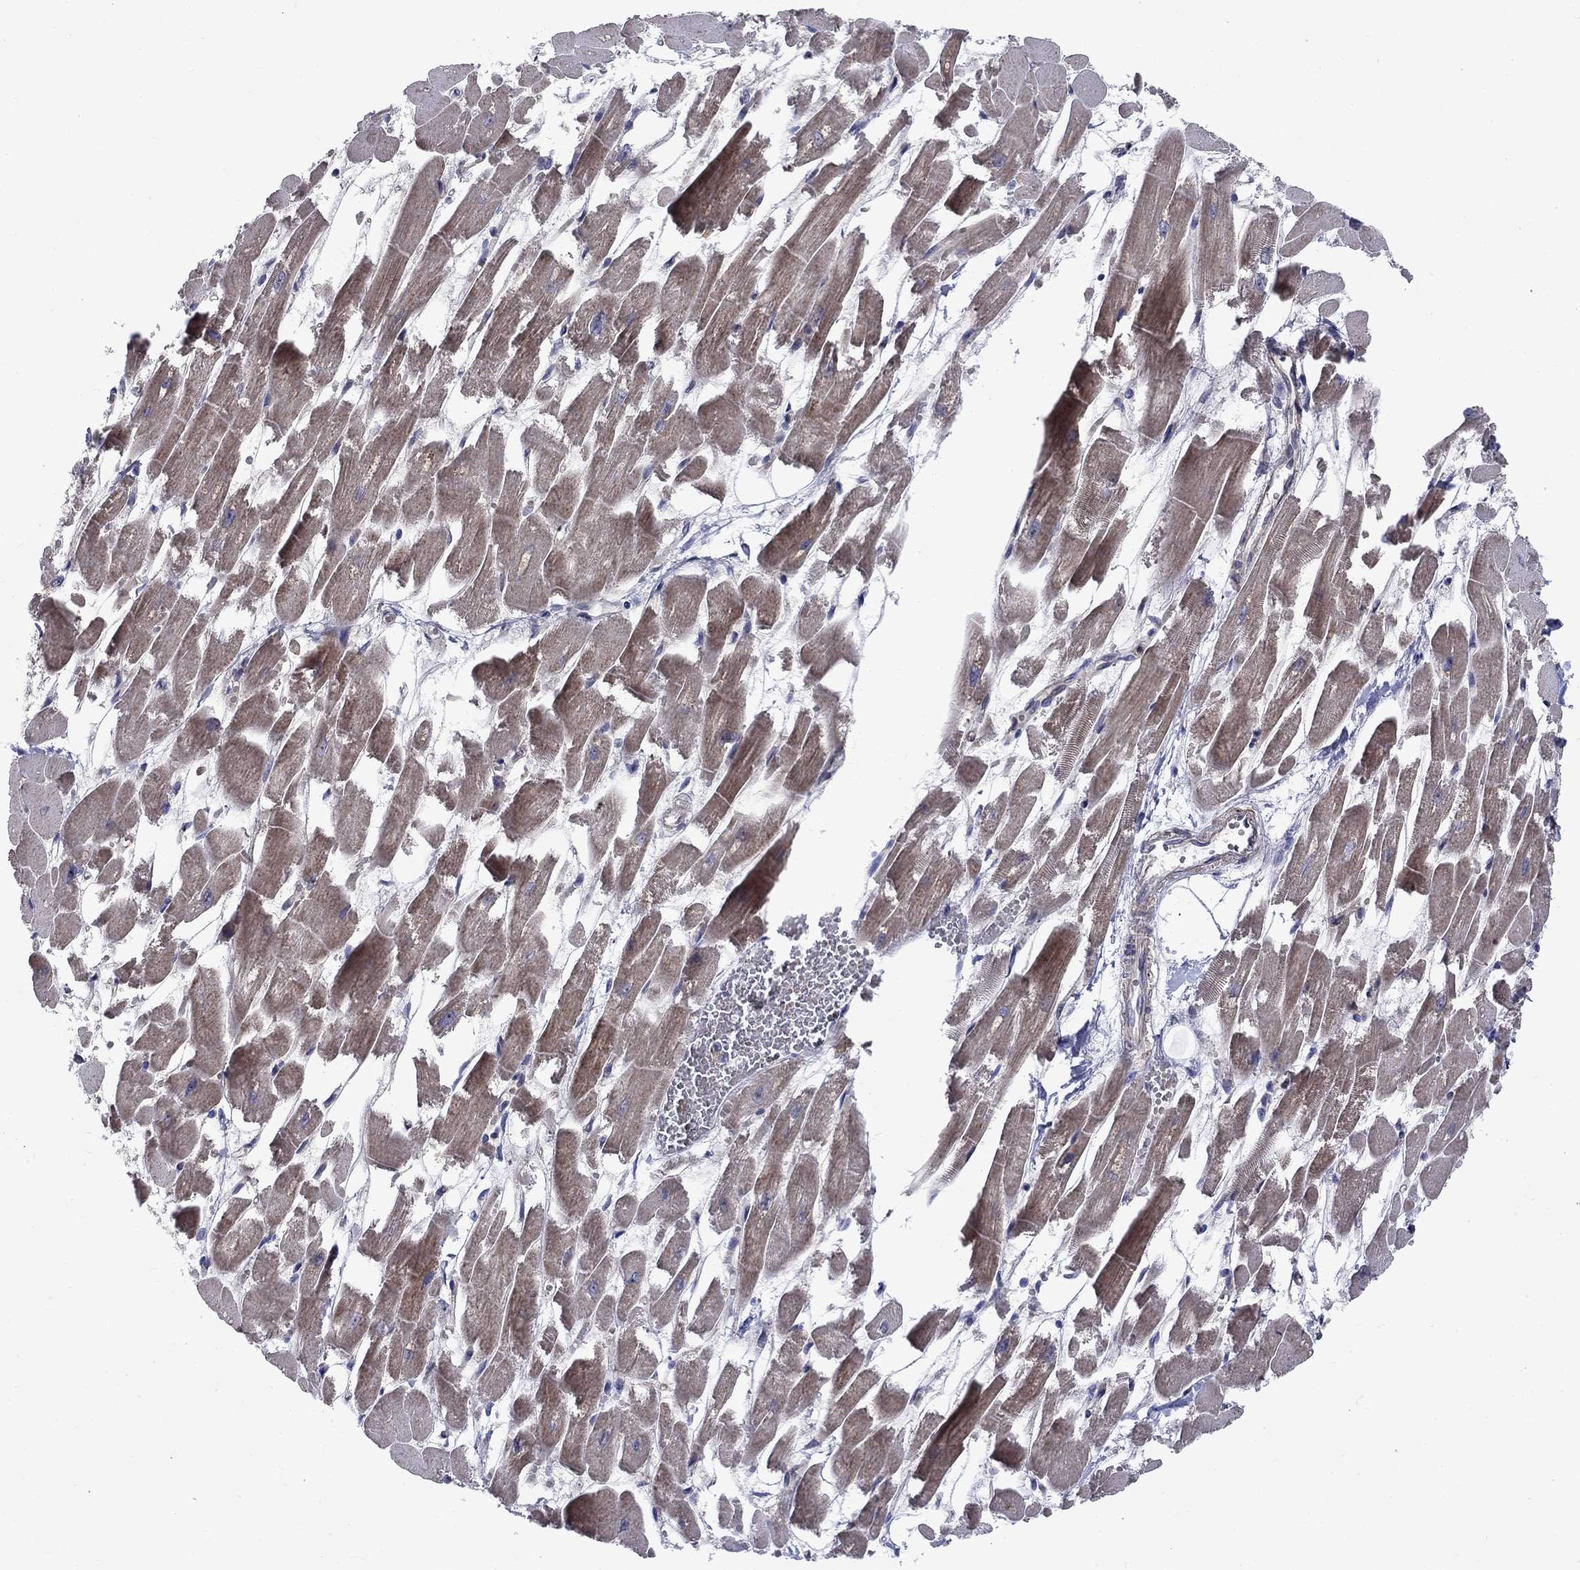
{"staining": {"intensity": "weak", "quantity": "25%-75%", "location": "cytoplasmic/membranous"}, "tissue": "heart muscle", "cell_type": "Cardiomyocytes", "image_type": "normal", "snomed": [{"axis": "morphology", "description": "Normal tissue, NOS"}, {"axis": "topography", "description": "Heart"}], "caption": "Immunohistochemical staining of unremarkable heart muscle exhibits weak cytoplasmic/membranous protein expression in approximately 25%-75% of cardiomyocytes.", "gene": "SLC1A1", "patient": {"sex": "female", "age": 52}}